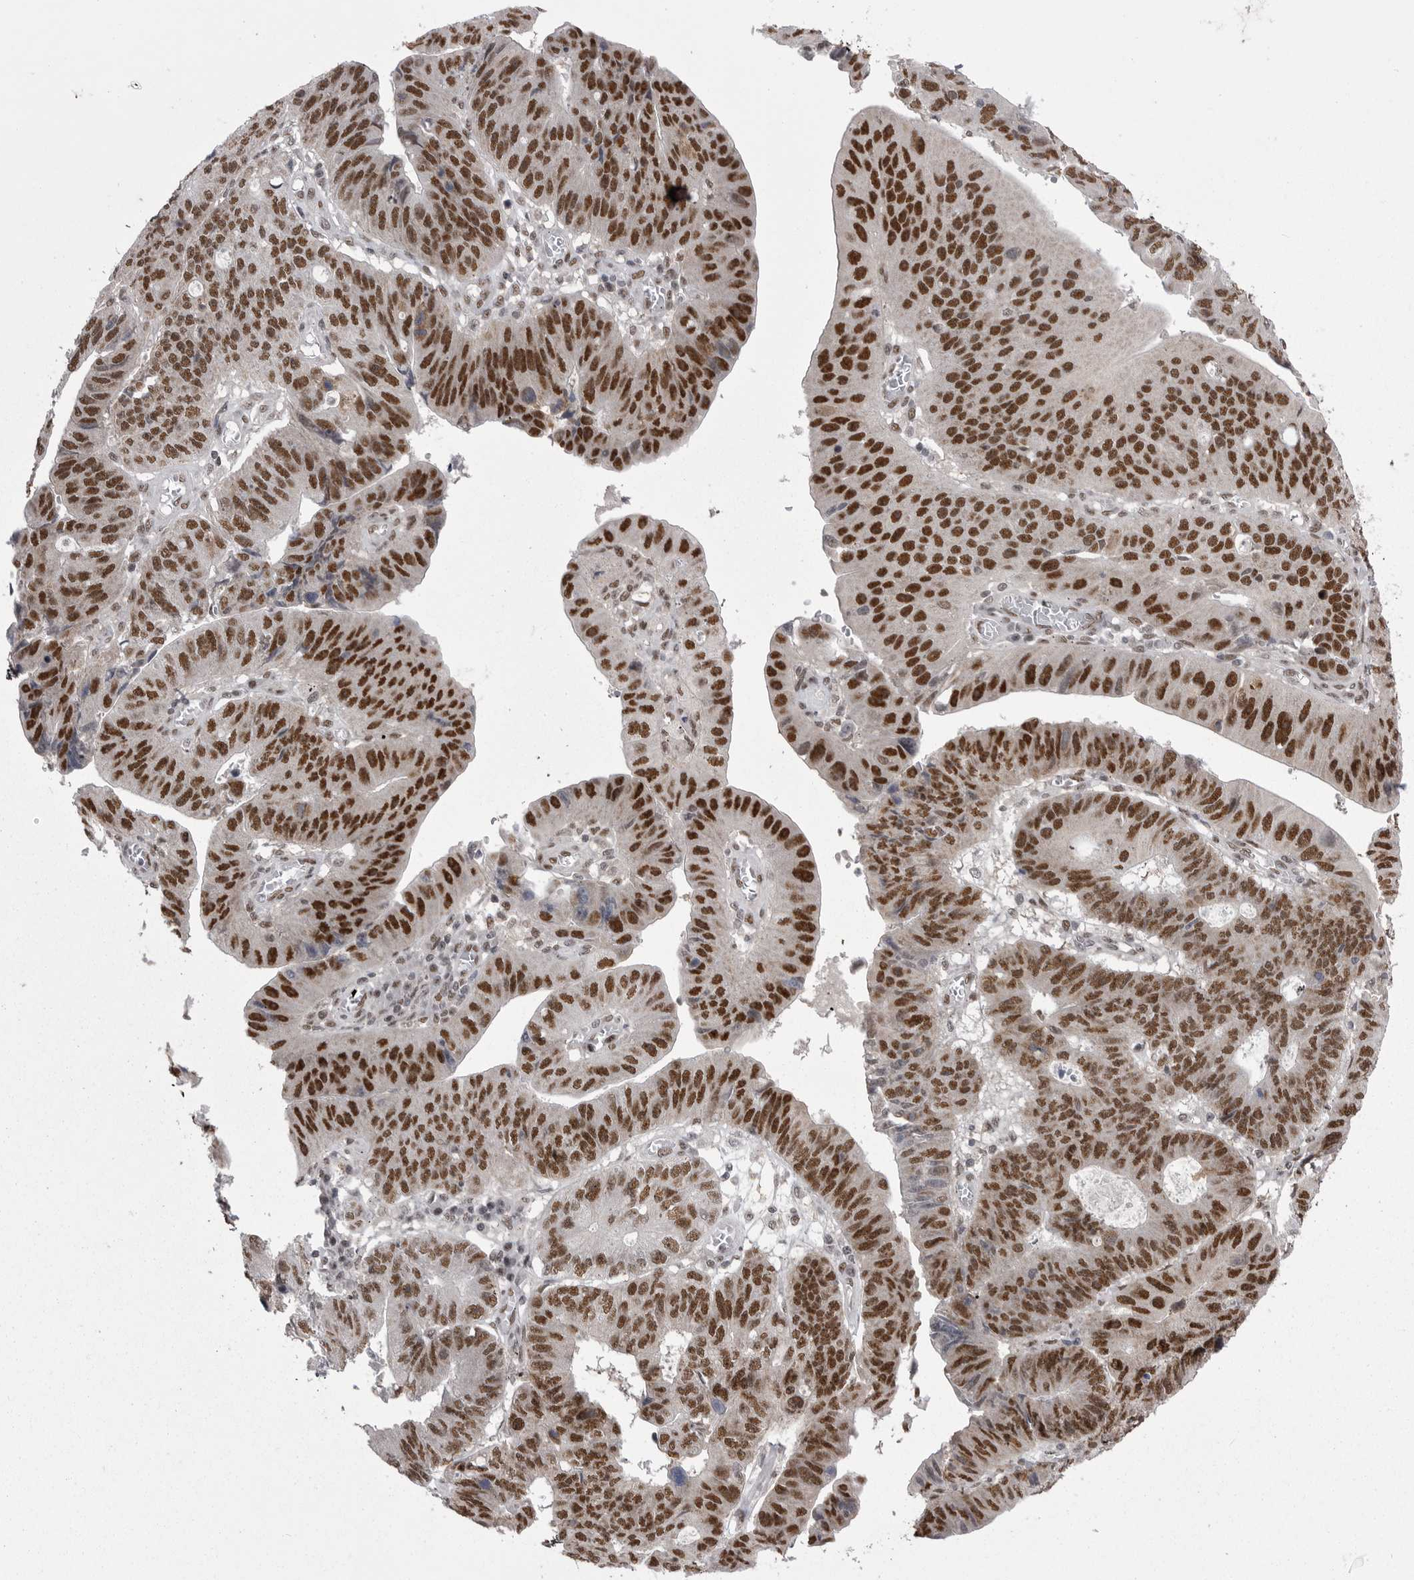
{"staining": {"intensity": "strong", "quantity": ">75%", "location": "nuclear"}, "tissue": "stomach cancer", "cell_type": "Tumor cells", "image_type": "cancer", "snomed": [{"axis": "morphology", "description": "Adenocarcinoma, NOS"}, {"axis": "topography", "description": "Stomach"}], "caption": "The micrograph shows a brown stain indicating the presence of a protein in the nuclear of tumor cells in stomach adenocarcinoma.", "gene": "MEPCE", "patient": {"sex": "male", "age": 59}}